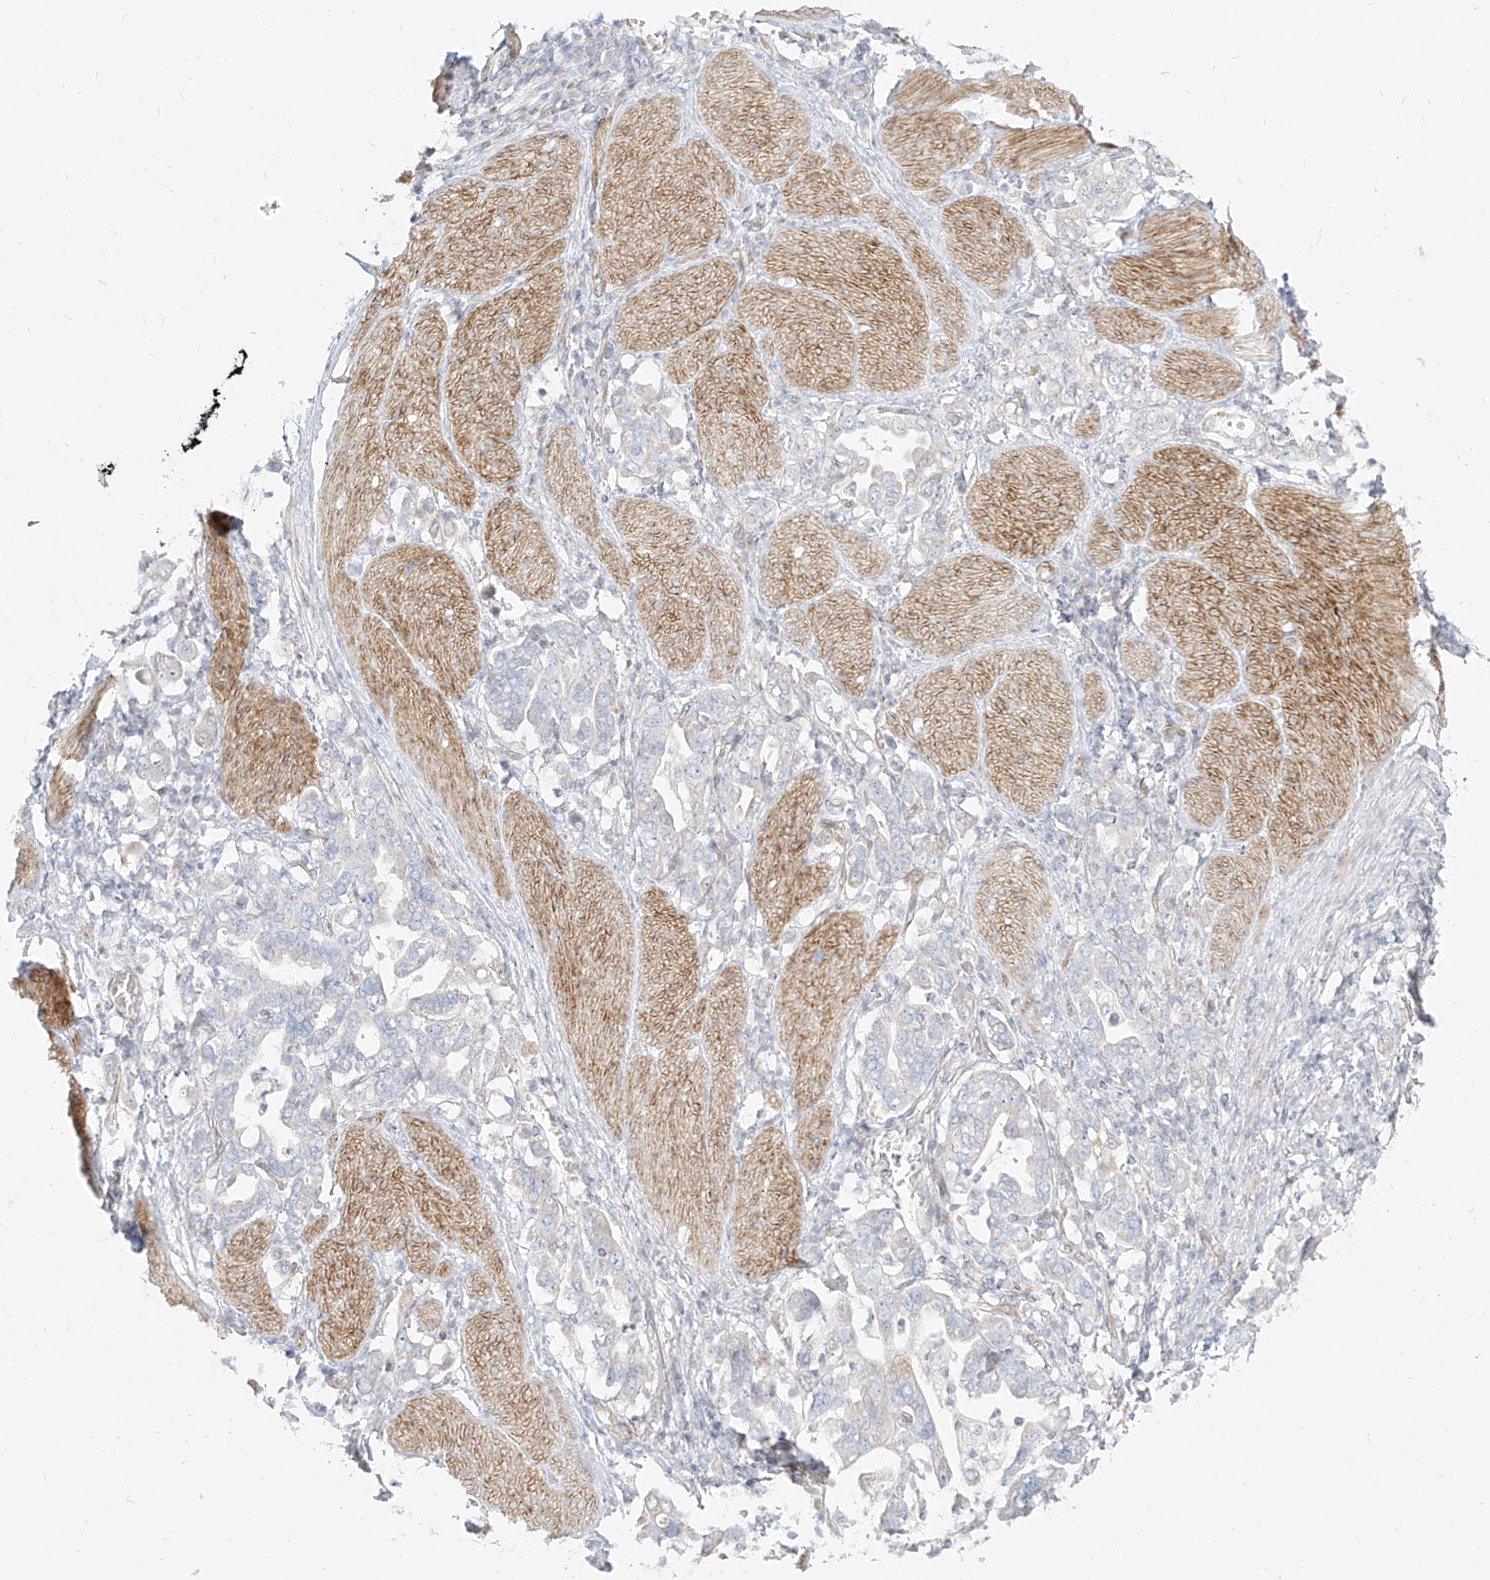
{"staining": {"intensity": "negative", "quantity": "none", "location": "none"}, "tissue": "stomach cancer", "cell_type": "Tumor cells", "image_type": "cancer", "snomed": [{"axis": "morphology", "description": "Adenocarcinoma, NOS"}, {"axis": "topography", "description": "Stomach, upper"}], "caption": "Tumor cells are negative for brown protein staining in stomach adenocarcinoma.", "gene": "ITPKB", "patient": {"sex": "male", "age": 62}}